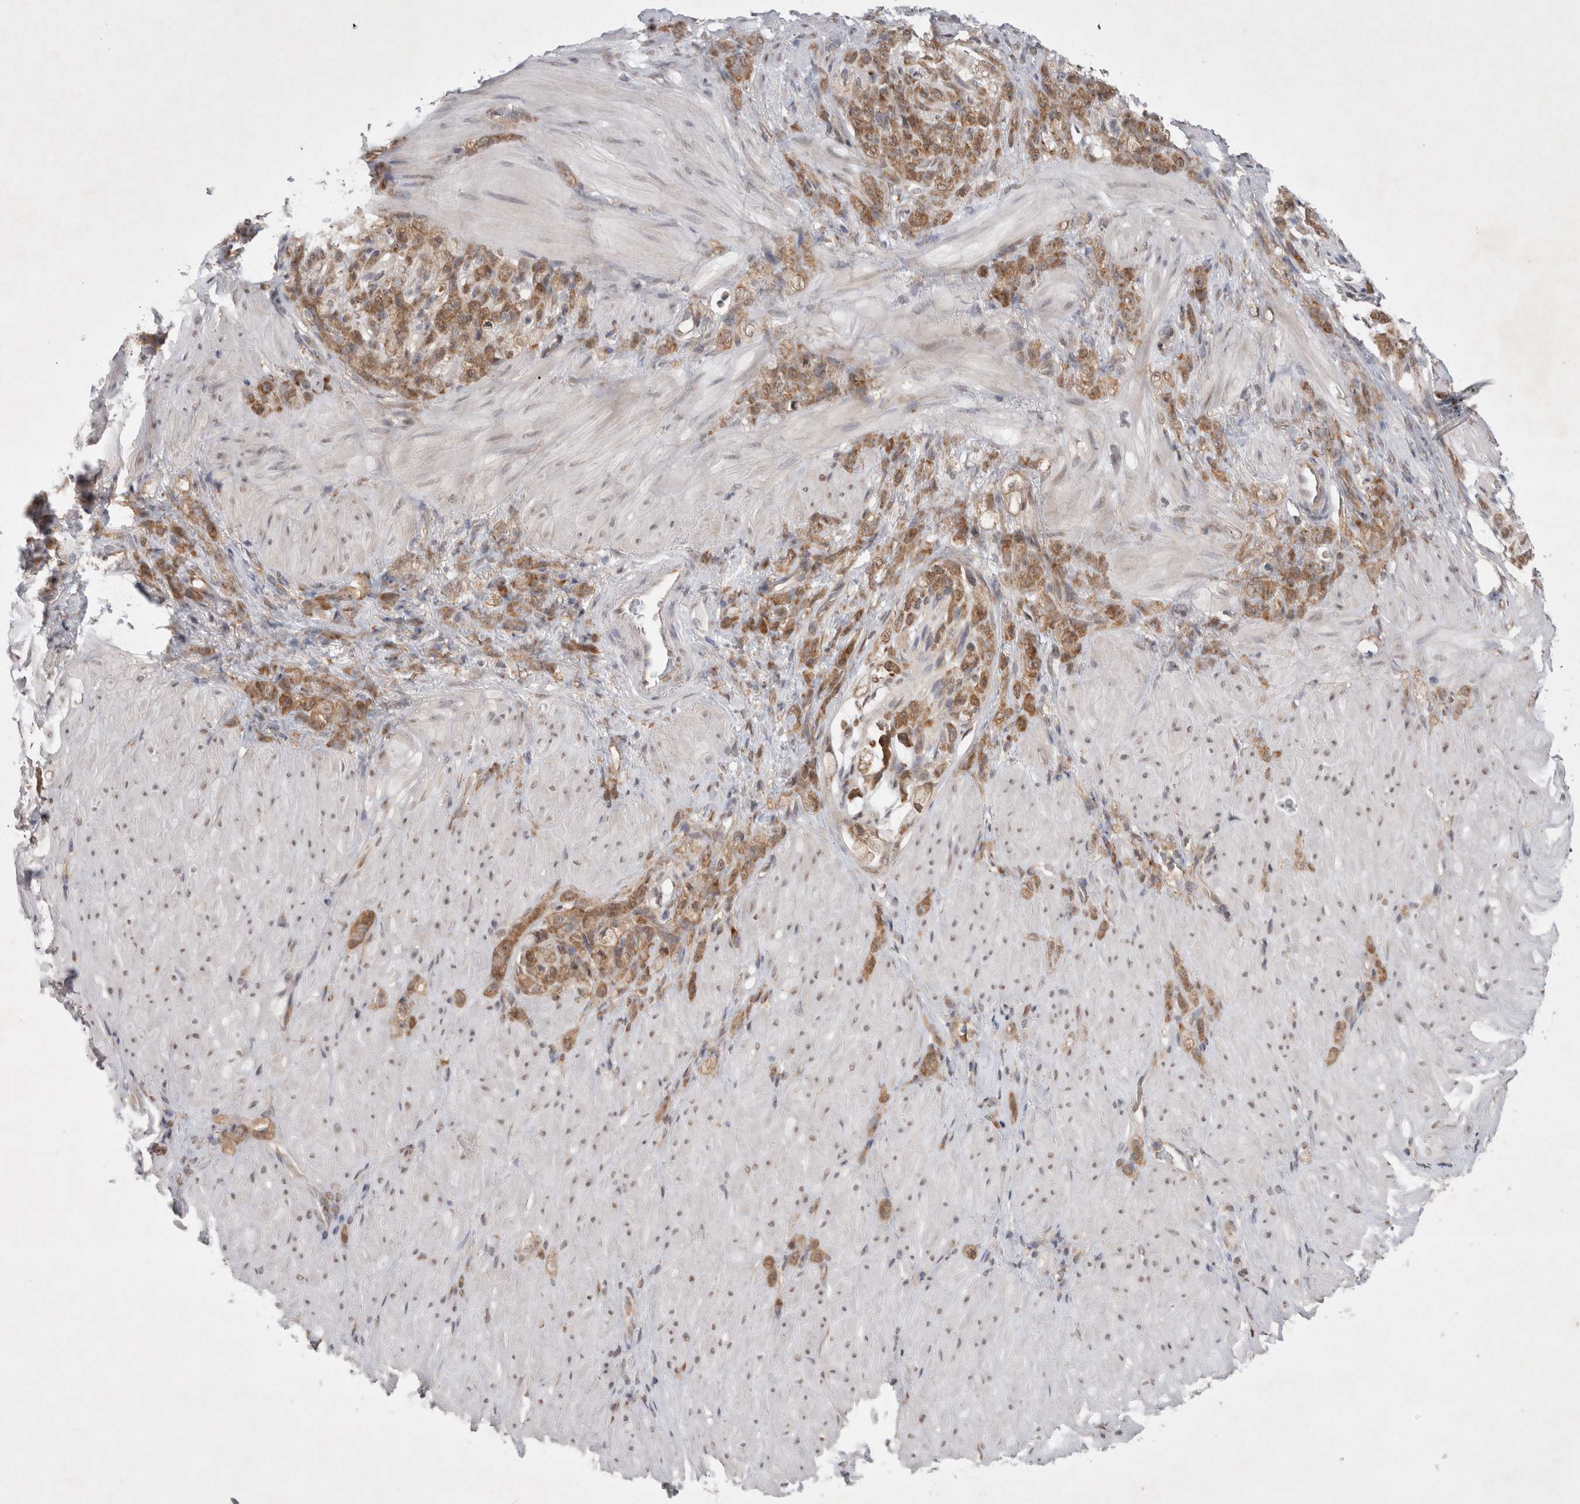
{"staining": {"intensity": "moderate", "quantity": ">75%", "location": "cytoplasmic/membranous"}, "tissue": "stomach cancer", "cell_type": "Tumor cells", "image_type": "cancer", "snomed": [{"axis": "morphology", "description": "Normal tissue, NOS"}, {"axis": "morphology", "description": "Adenocarcinoma, NOS"}, {"axis": "topography", "description": "Stomach"}], "caption": "DAB immunohistochemical staining of stomach cancer exhibits moderate cytoplasmic/membranous protein staining in about >75% of tumor cells.", "gene": "WIPF2", "patient": {"sex": "male", "age": 82}}